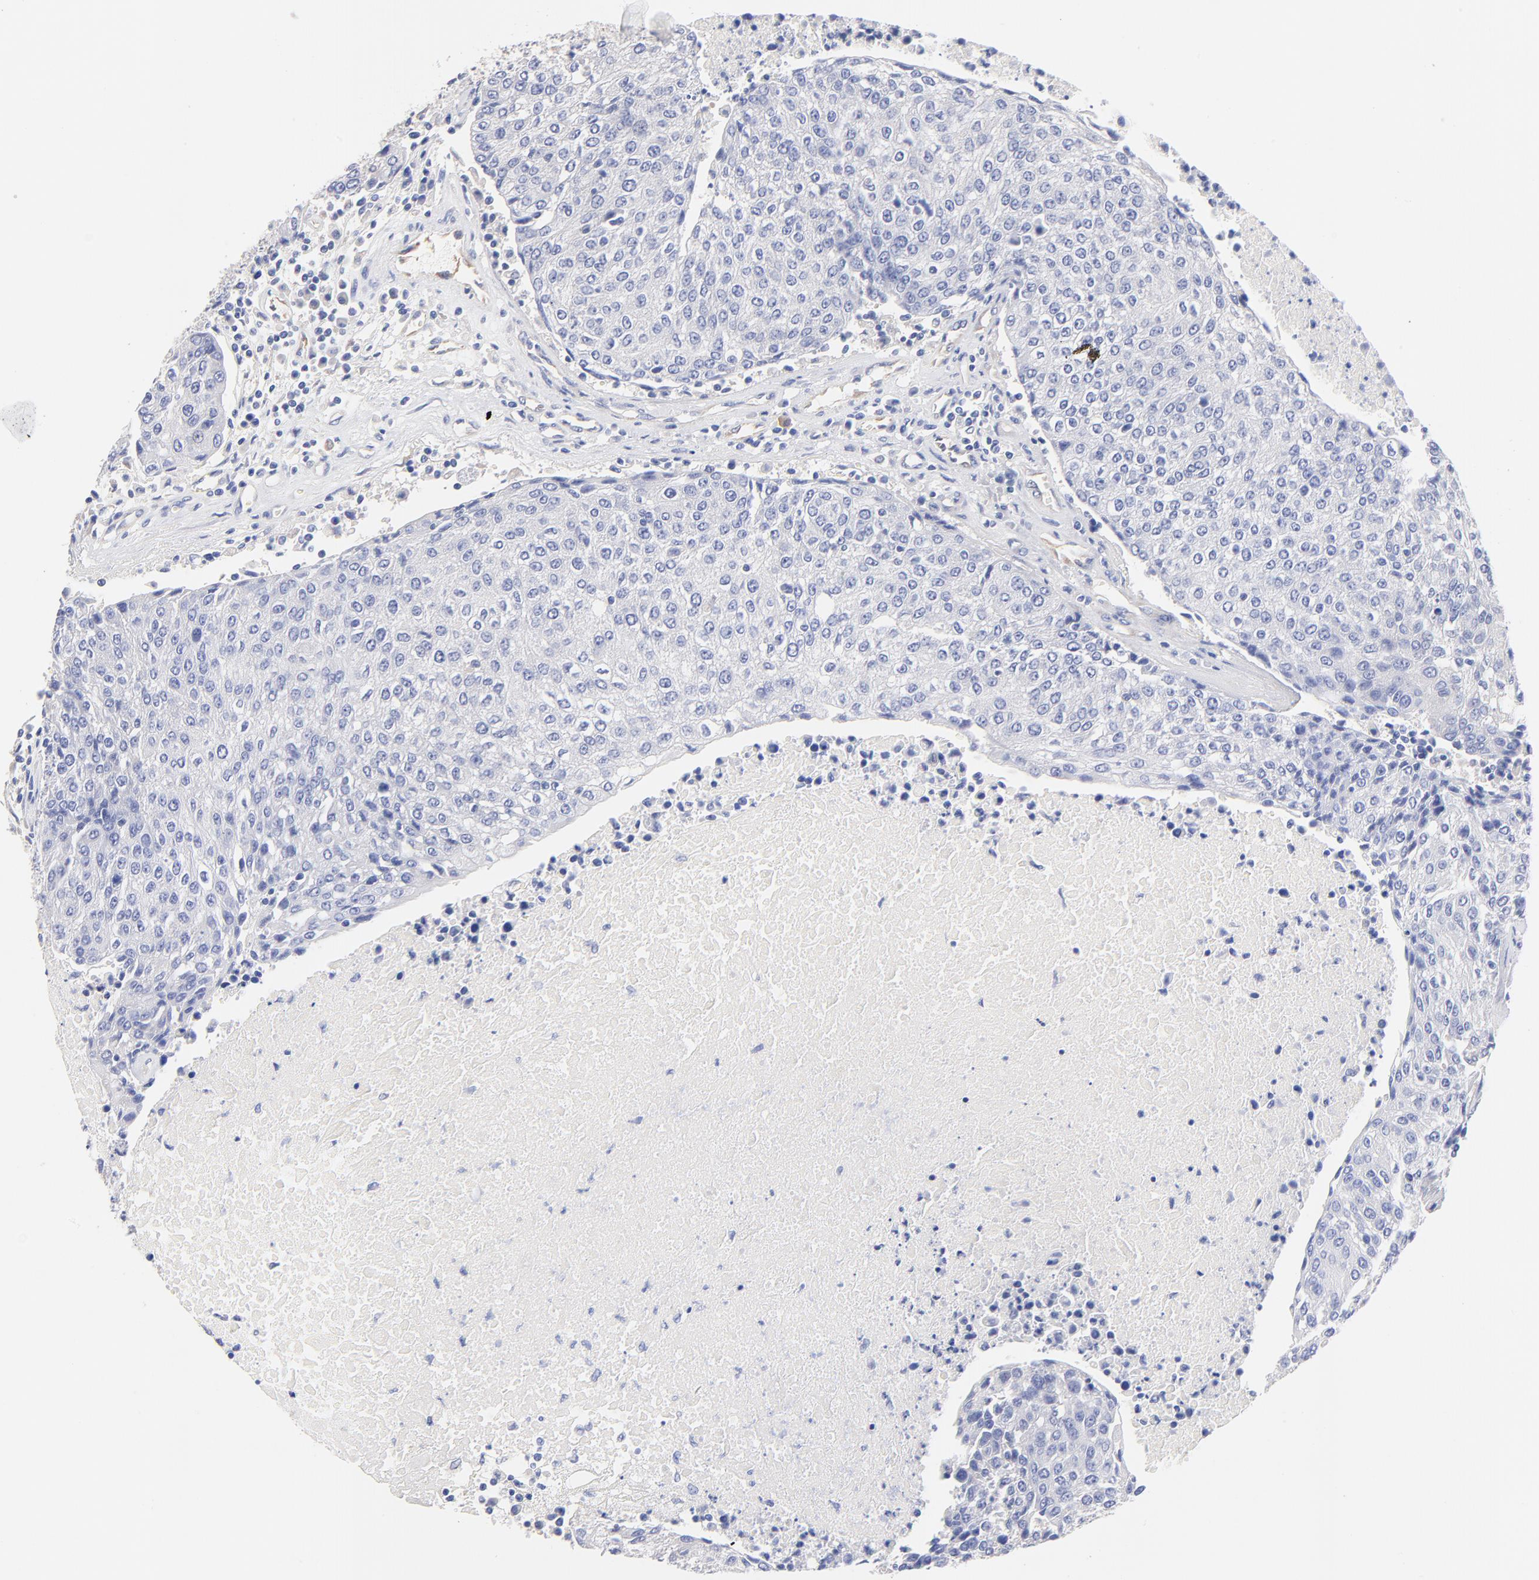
{"staining": {"intensity": "negative", "quantity": "none", "location": "none"}, "tissue": "urothelial cancer", "cell_type": "Tumor cells", "image_type": "cancer", "snomed": [{"axis": "morphology", "description": "Urothelial carcinoma, High grade"}, {"axis": "topography", "description": "Urinary bladder"}], "caption": "There is no significant staining in tumor cells of high-grade urothelial carcinoma.", "gene": "HS3ST1", "patient": {"sex": "female", "age": 85}}